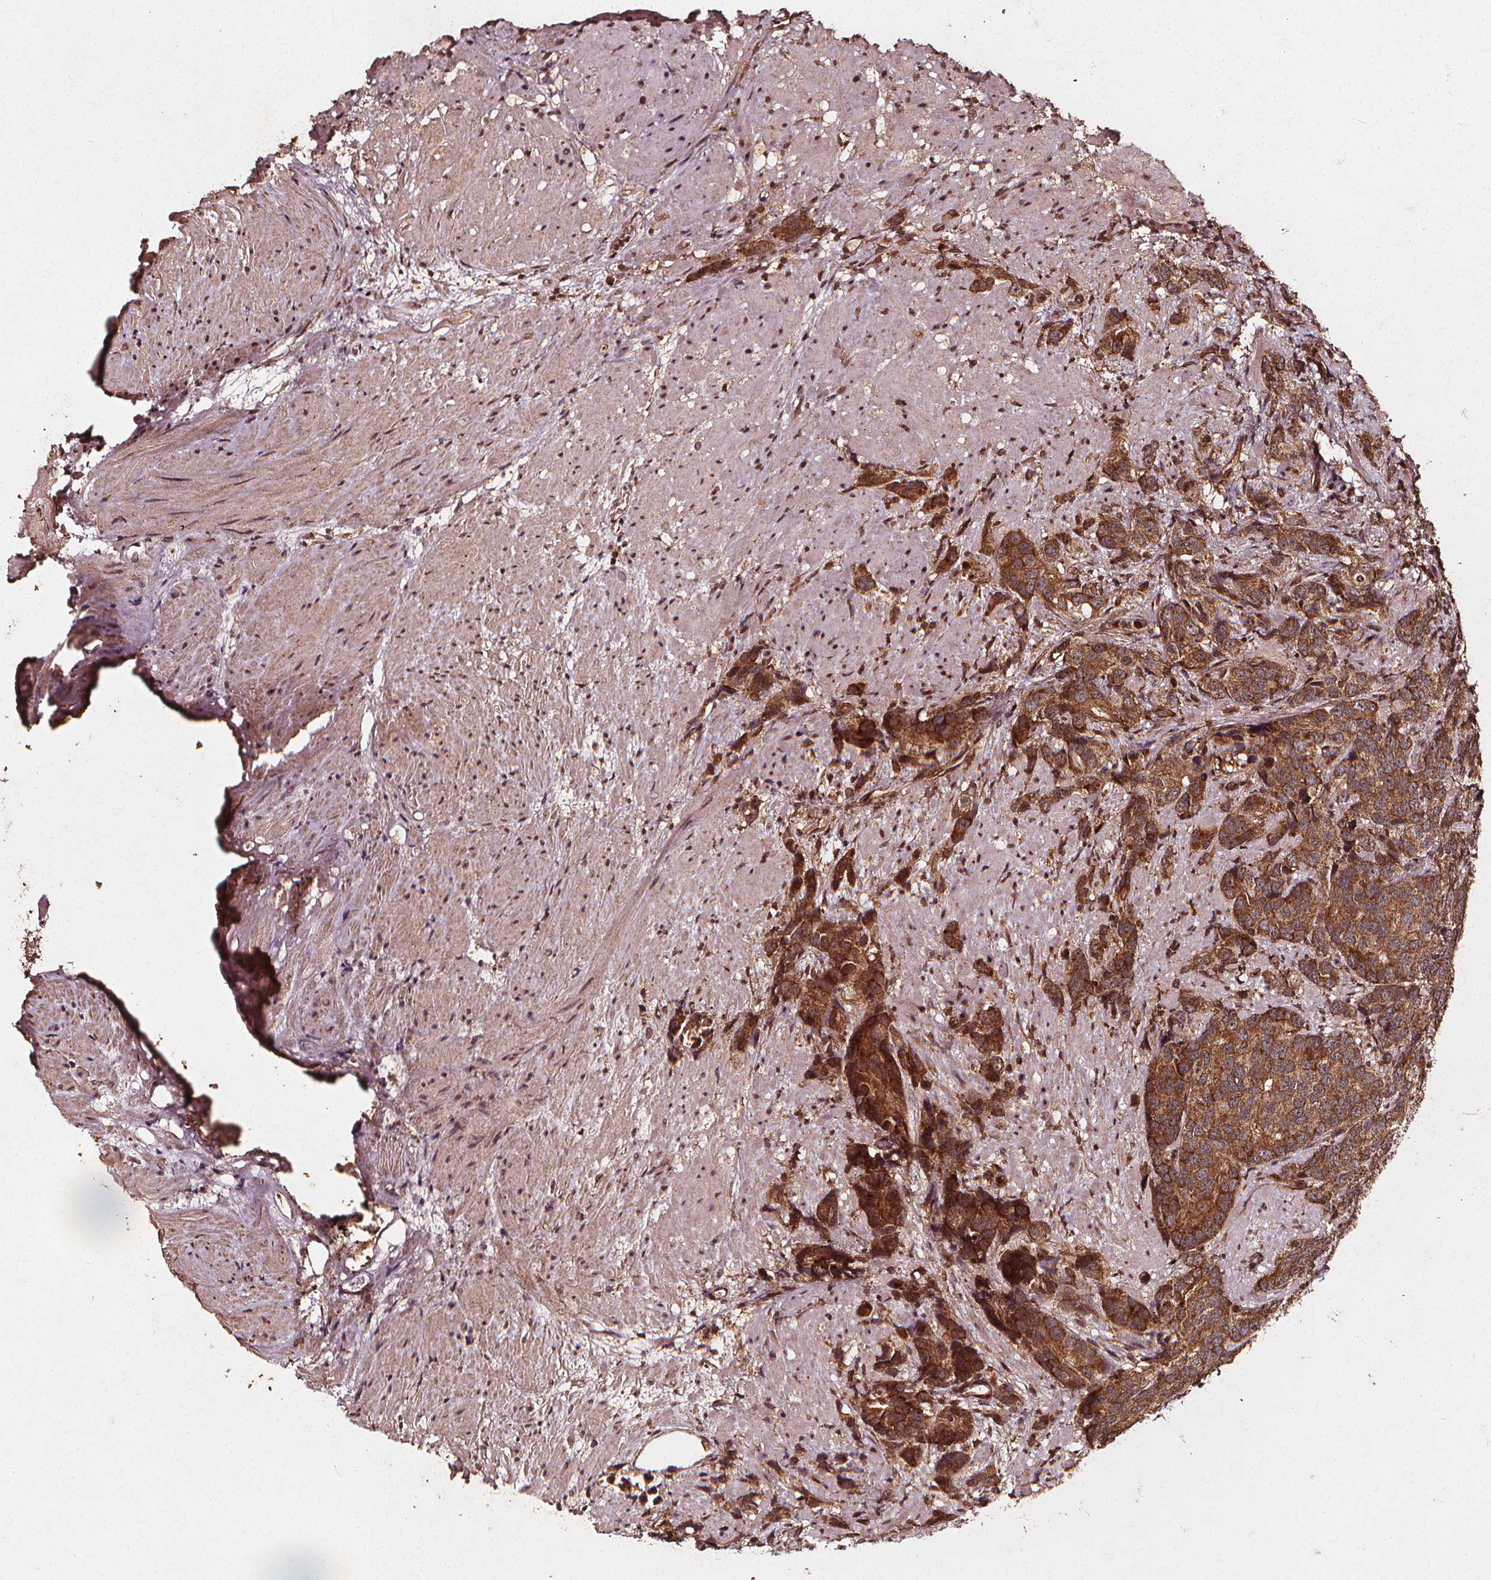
{"staining": {"intensity": "strong", "quantity": ">75%", "location": "cytoplasmic/membranous"}, "tissue": "prostate cancer", "cell_type": "Tumor cells", "image_type": "cancer", "snomed": [{"axis": "morphology", "description": "Adenocarcinoma, High grade"}, {"axis": "topography", "description": "Prostate"}], "caption": "Protein expression analysis of prostate cancer demonstrates strong cytoplasmic/membranous expression in approximately >75% of tumor cells.", "gene": "ABCA1", "patient": {"sex": "male", "age": 90}}